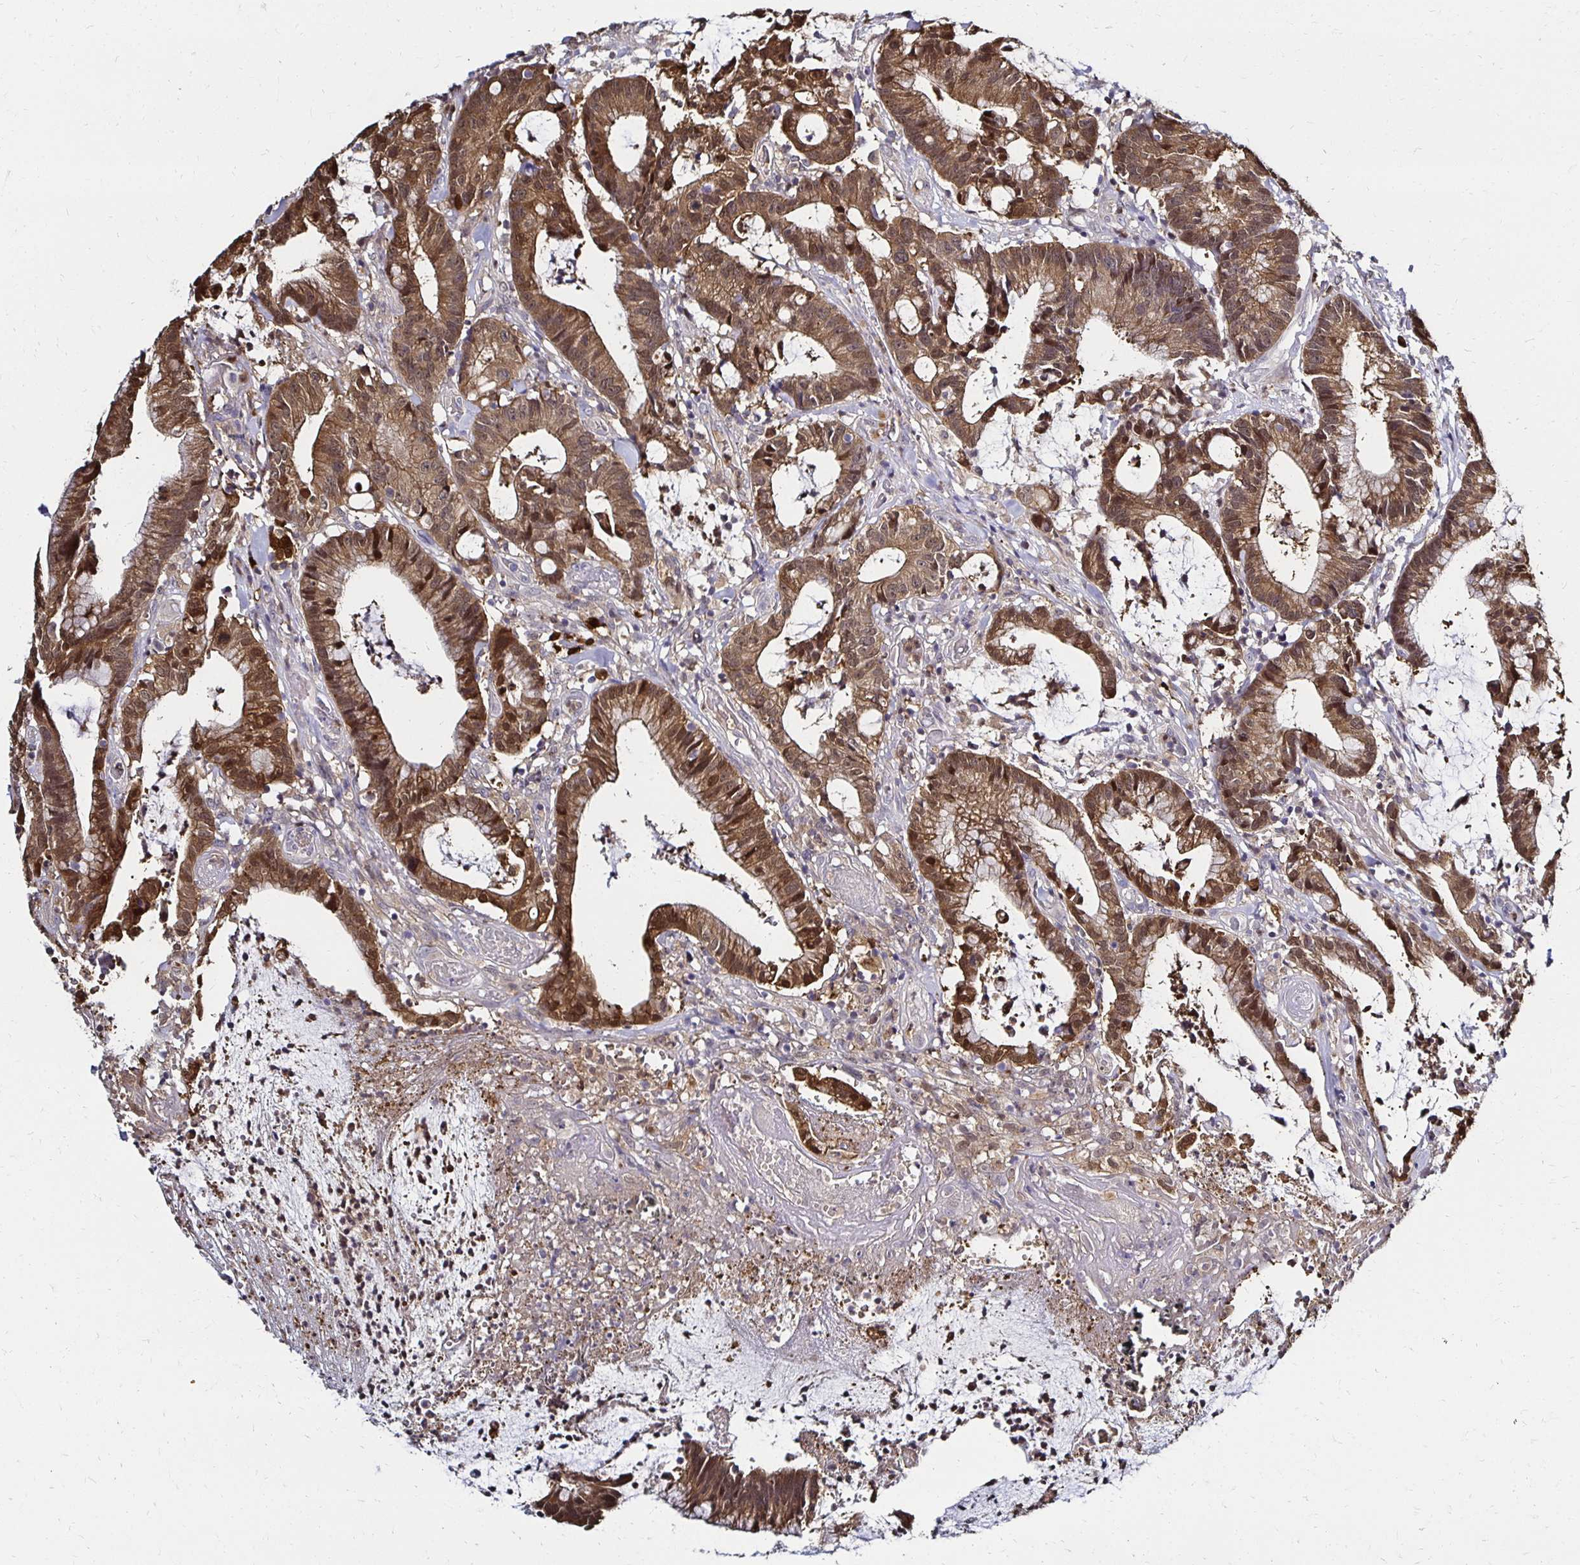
{"staining": {"intensity": "moderate", "quantity": ">75%", "location": "cytoplasmic/membranous,nuclear"}, "tissue": "colorectal cancer", "cell_type": "Tumor cells", "image_type": "cancer", "snomed": [{"axis": "morphology", "description": "Adenocarcinoma, NOS"}, {"axis": "topography", "description": "Colon"}], "caption": "This is a histology image of immunohistochemistry staining of colorectal adenocarcinoma, which shows moderate expression in the cytoplasmic/membranous and nuclear of tumor cells.", "gene": "TXN", "patient": {"sex": "female", "age": 78}}